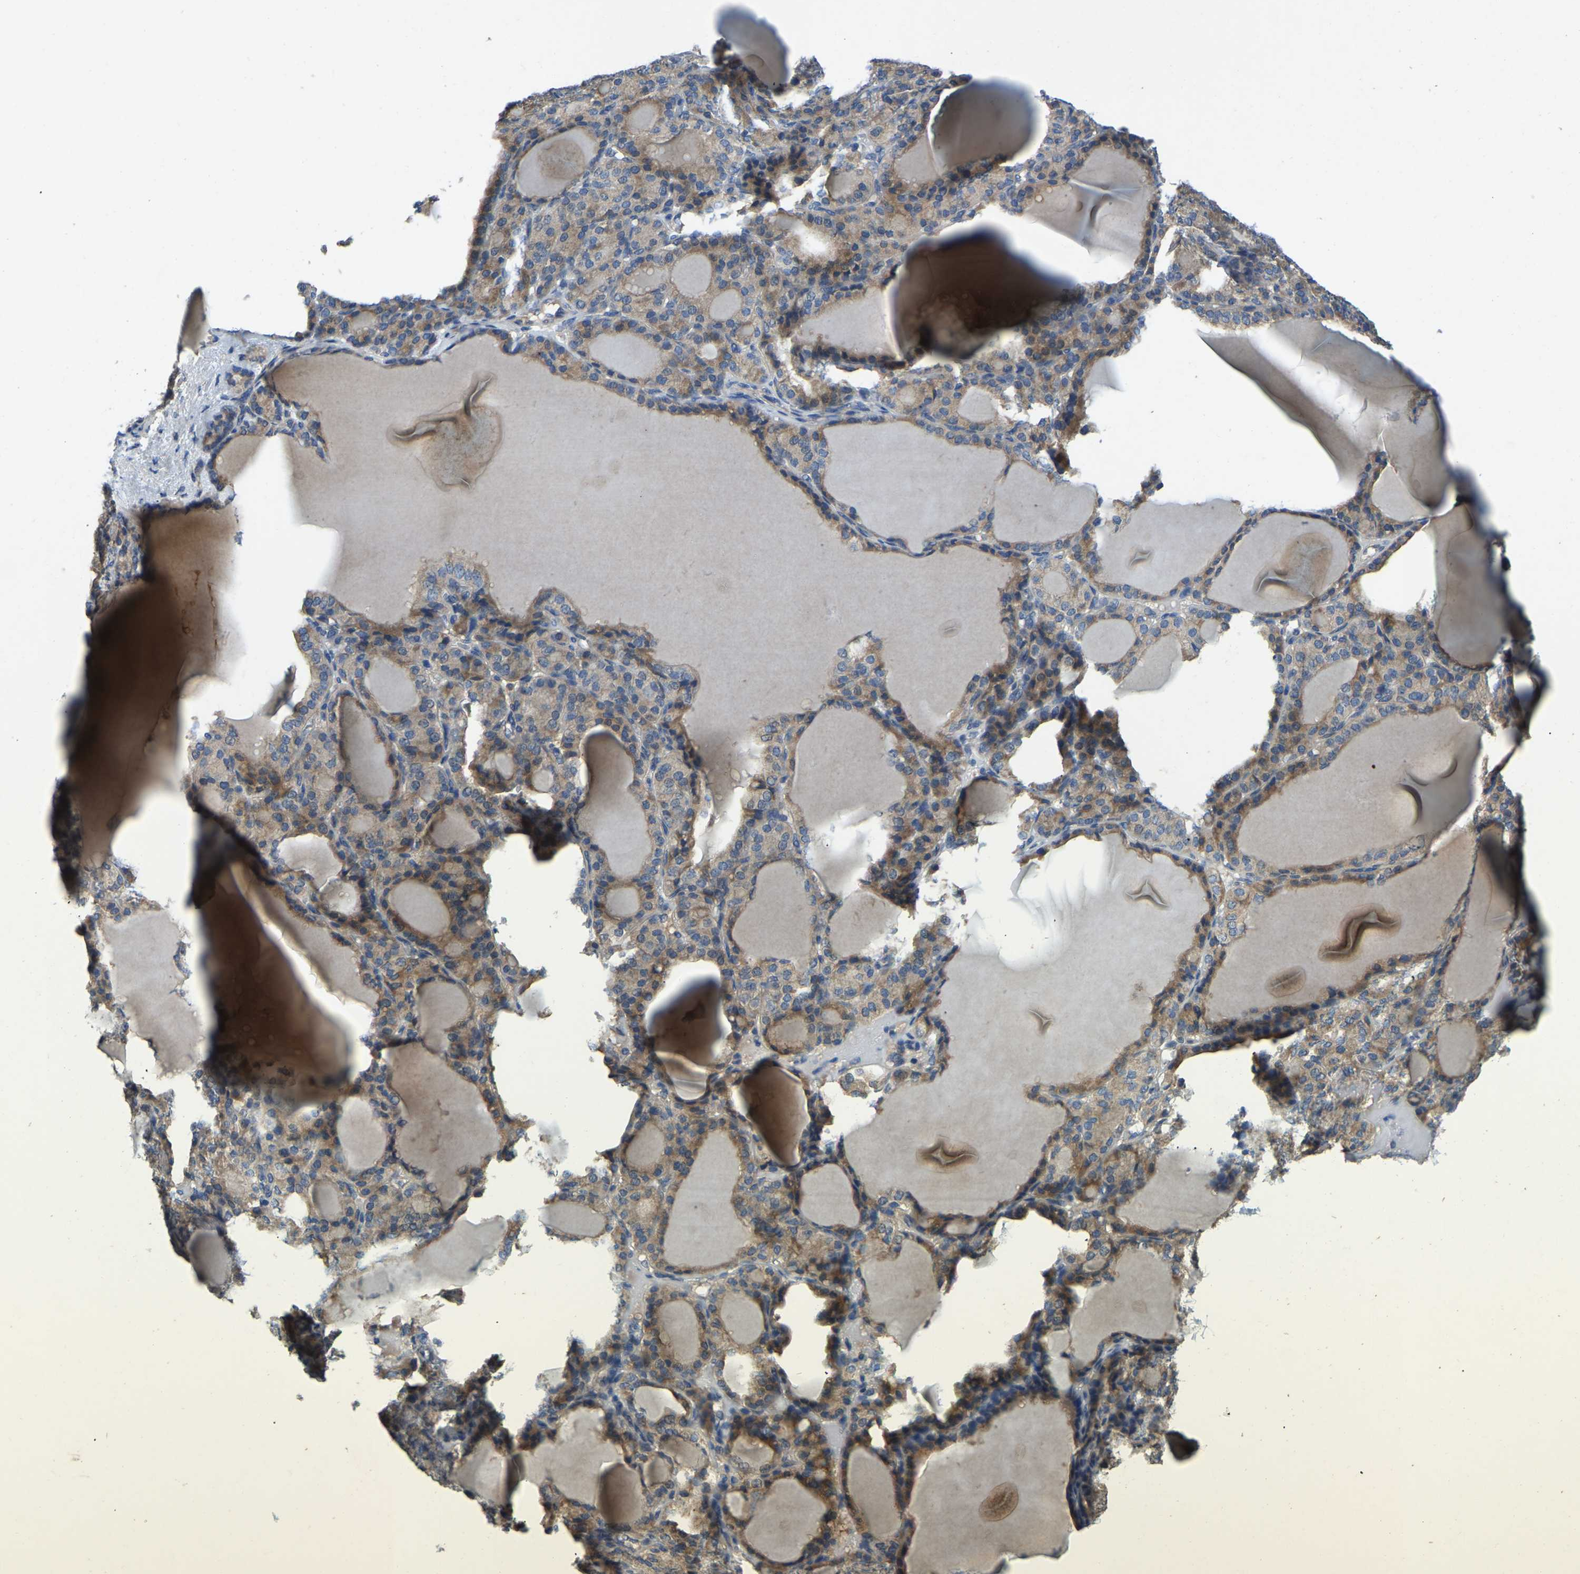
{"staining": {"intensity": "moderate", "quantity": ">75%", "location": "cytoplasmic/membranous"}, "tissue": "thyroid gland", "cell_type": "Glandular cells", "image_type": "normal", "snomed": [{"axis": "morphology", "description": "Normal tissue, NOS"}, {"axis": "topography", "description": "Thyroid gland"}], "caption": "IHC staining of unremarkable thyroid gland, which reveals medium levels of moderate cytoplasmic/membranous positivity in approximately >75% of glandular cells indicating moderate cytoplasmic/membranous protein staining. The staining was performed using DAB (3,3'-diaminobenzidine) (brown) for protein detection and nuclei were counterstained in hematoxylin (blue).", "gene": "ATP8B1", "patient": {"sex": "female", "age": 28}}